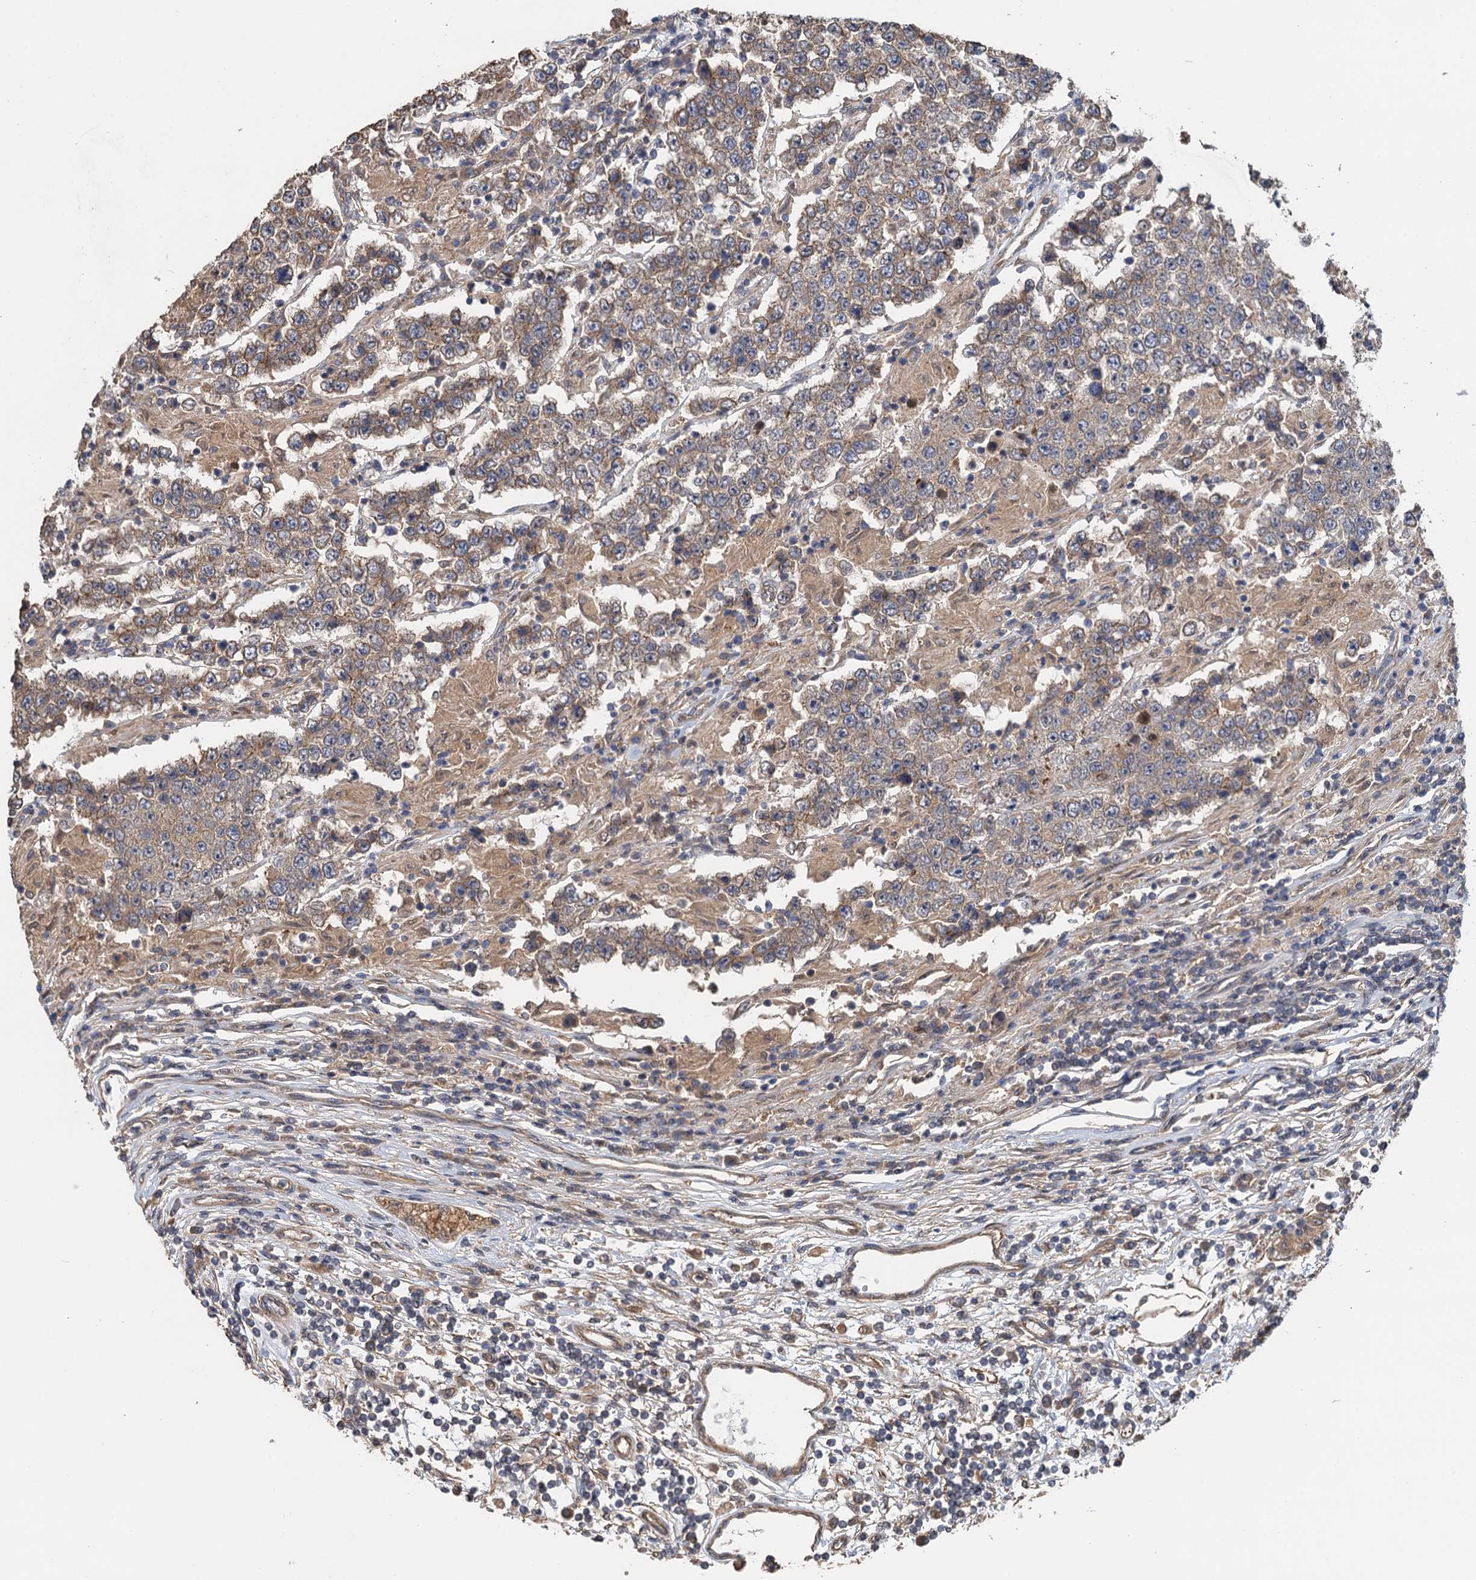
{"staining": {"intensity": "moderate", "quantity": ">75%", "location": "cytoplasmic/membranous"}, "tissue": "testis cancer", "cell_type": "Tumor cells", "image_type": "cancer", "snomed": [{"axis": "morphology", "description": "Normal tissue, NOS"}, {"axis": "morphology", "description": "Urothelial carcinoma, High grade"}, {"axis": "morphology", "description": "Seminoma, NOS"}, {"axis": "morphology", "description": "Carcinoma, Embryonal, NOS"}, {"axis": "topography", "description": "Urinary bladder"}, {"axis": "topography", "description": "Testis"}], "caption": "High-magnification brightfield microscopy of urothelial carcinoma (high-grade) (testis) stained with DAB (brown) and counterstained with hematoxylin (blue). tumor cells exhibit moderate cytoplasmic/membranous positivity is seen in about>75% of cells. (DAB (3,3'-diaminobenzidine) IHC, brown staining for protein, blue staining for nuclei).", "gene": "MEAK7", "patient": {"sex": "male", "age": 41}}